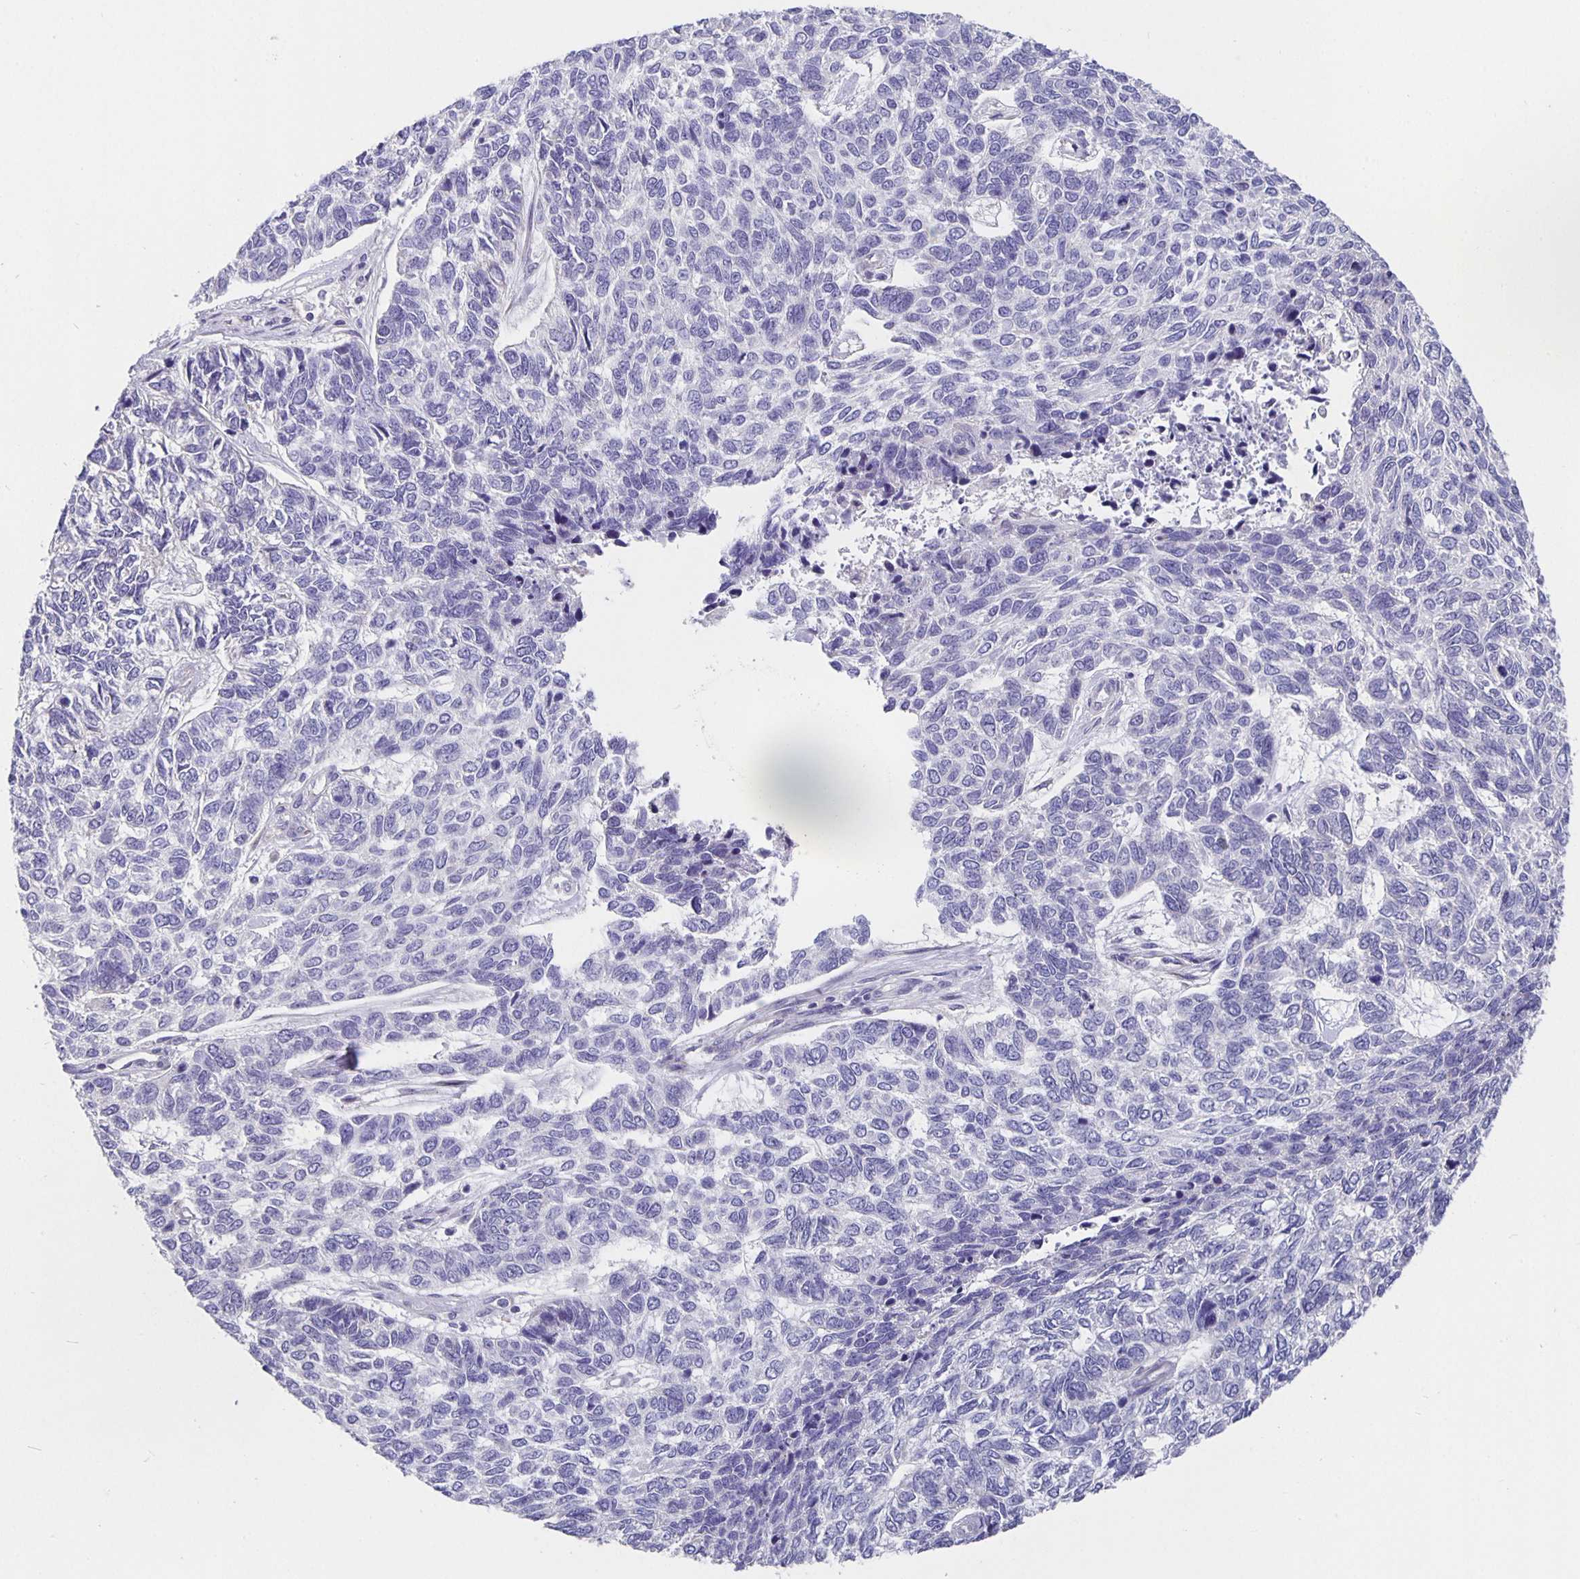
{"staining": {"intensity": "negative", "quantity": "none", "location": "none"}, "tissue": "skin cancer", "cell_type": "Tumor cells", "image_type": "cancer", "snomed": [{"axis": "morphology", "description": "Basal cell carcinoma"}, {"axis": "topography", "description": "Skin"}], "caption": "Tumor cells are negative for brown protein staining in skin cancer (basal cell carcinoma). The staining is performed using DAB brown chromogen with nuclei counter-stained in using hematoxylin.", "gene": "CFAP74", "patient": {"sex": "female", "age": 65}}